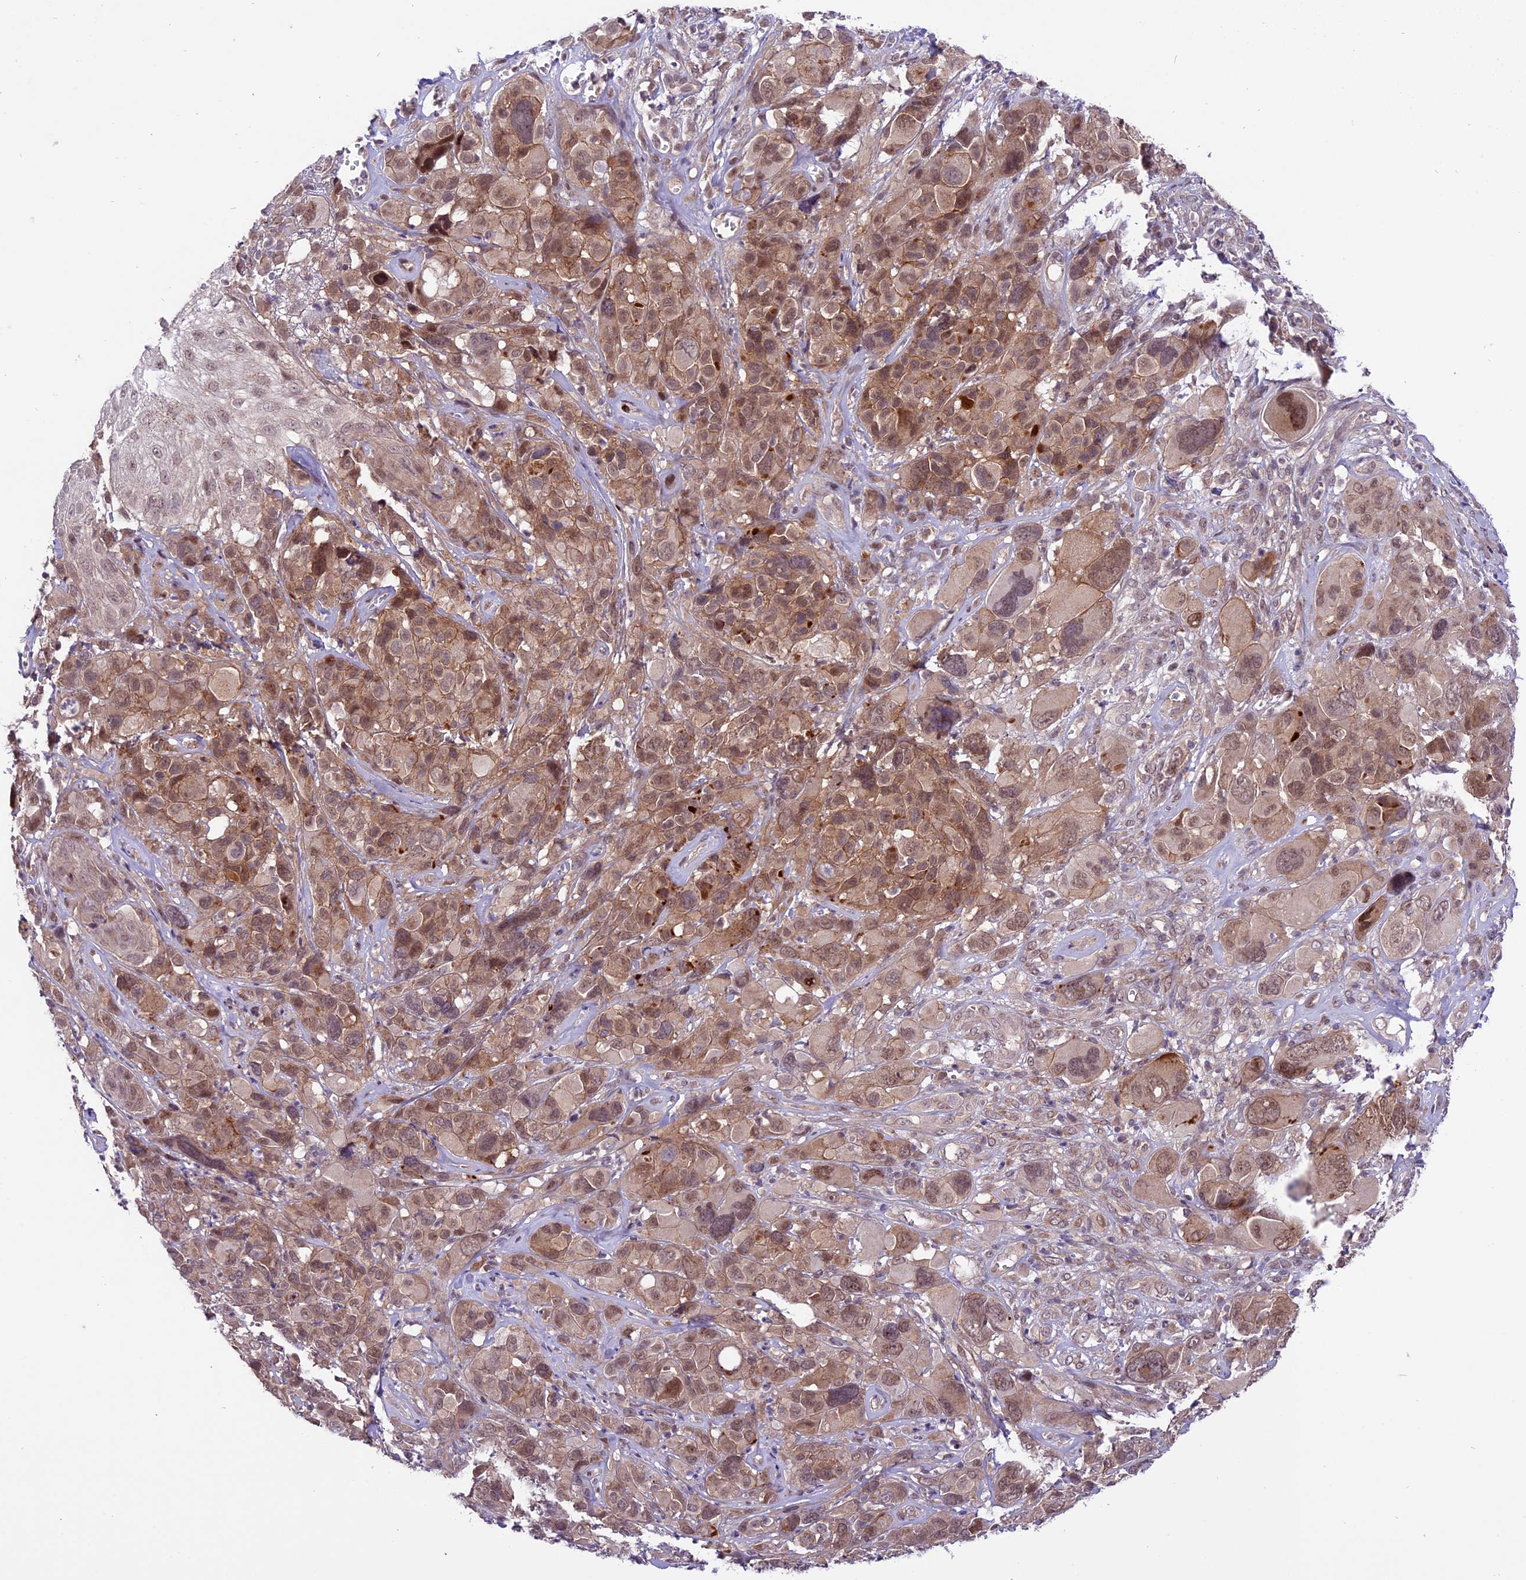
{"staining": {"intensity": "moderate", "quantity": ">75%", "location": "cytoplasmic/membranous,nuclear"}, "tissue": "melanoma", "cell_type": "Tumor cells", "image_type": "cancer", "snomed": [{"axis": "morphology", "description": "Malignant melanoma, NOS"}, {"axis": "topography", "description": "Skin of trunk"}], "caption": "This micrograph reveals immunohistochemistry (IHC) staining of malignant melanoma, with medium moderate cytoplasmic/membranous and nuclear positivity in approximately >75% of tumor cells.", "gene": "SPRED1", "patient": {"sex": "male", "age": 71}}